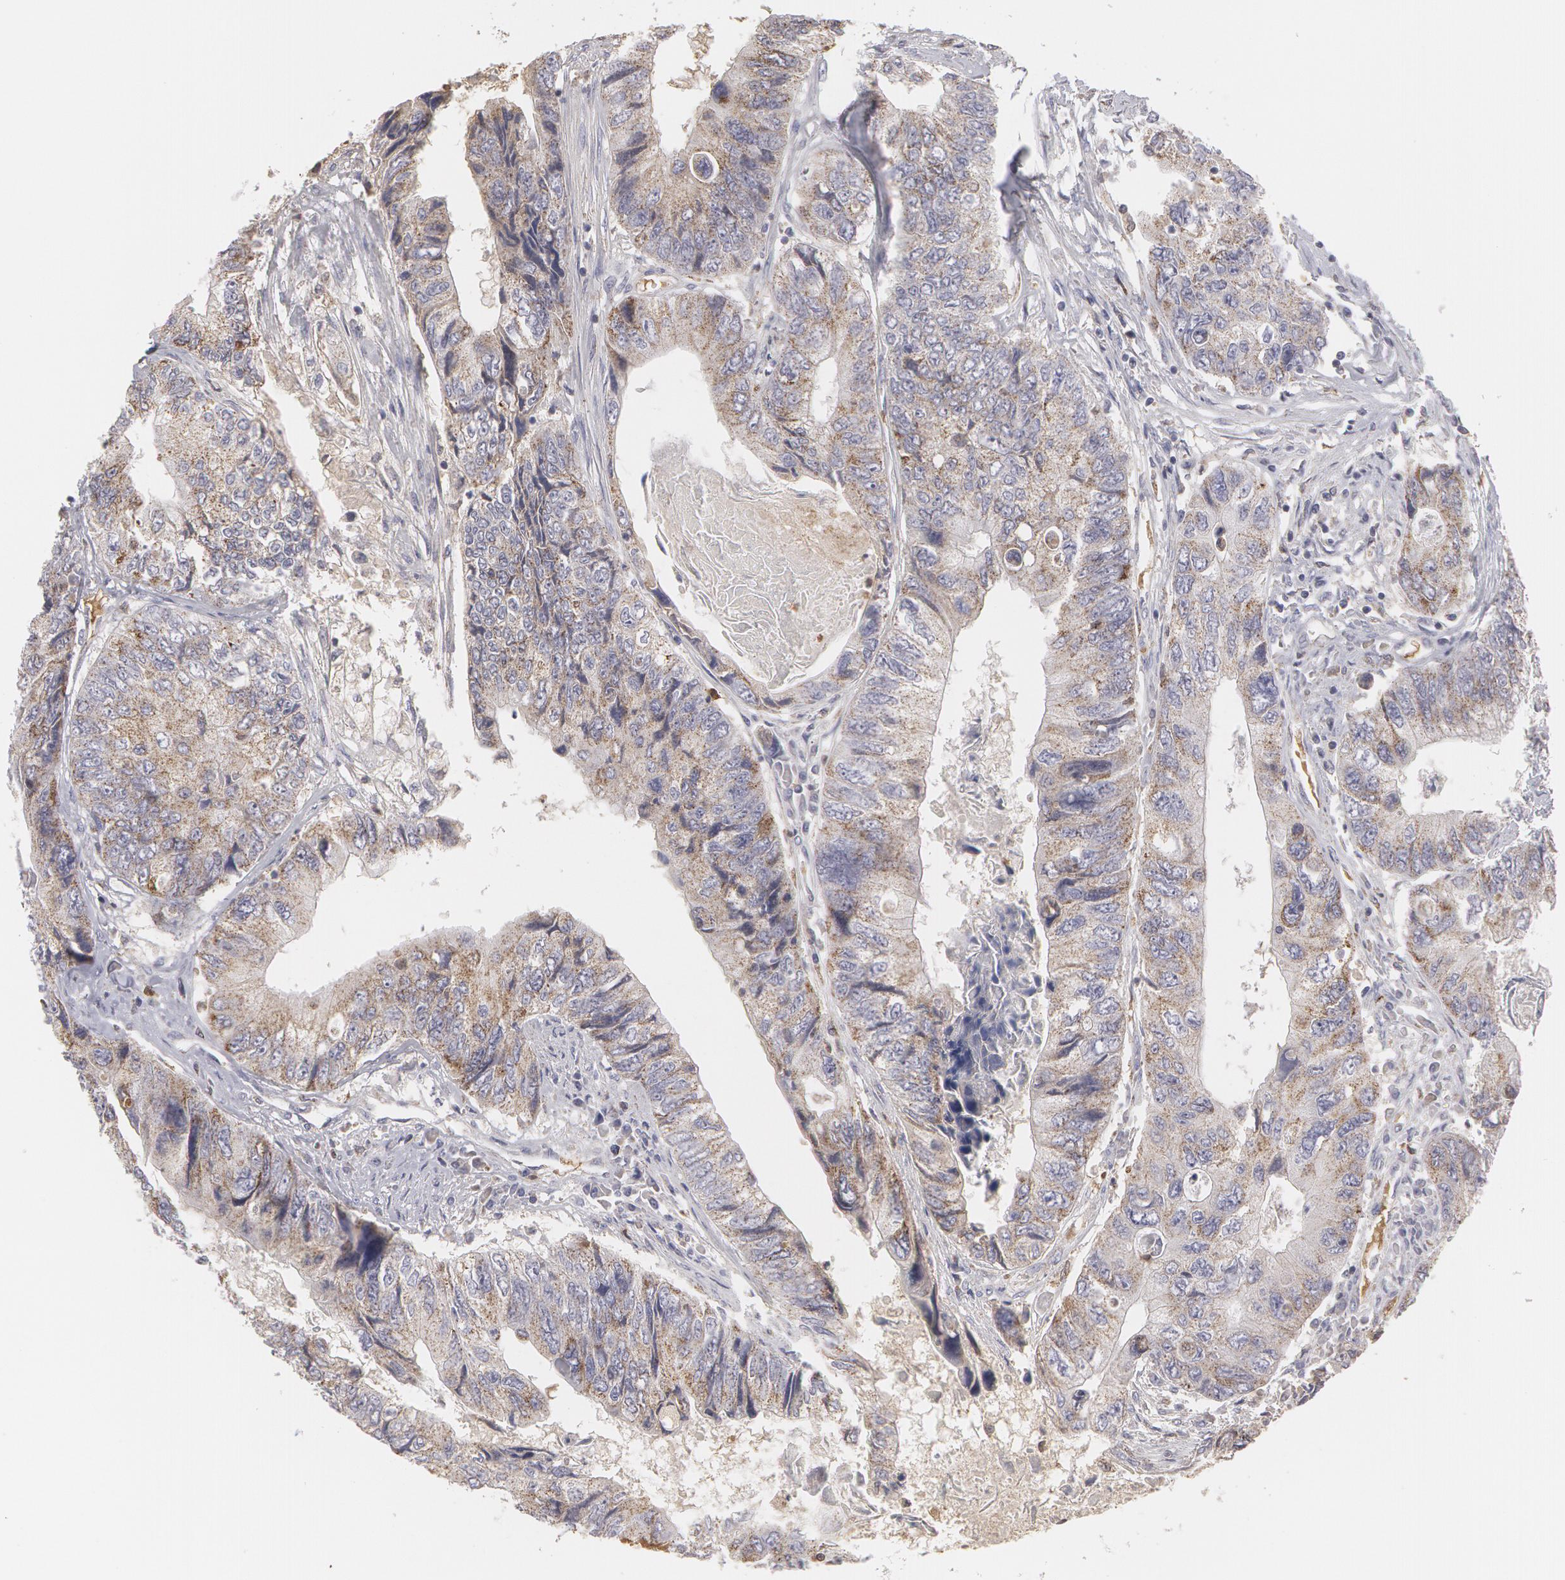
{"staining": {"intensity": "moderate", "quantity": ">75%", "location": "cytoplasmic/membranous"}, "tissue": "colorectal cancer", "cell_type": "Tumor cells", "image_type": "cancer", "snomed": [{"axis": "morphology", "description": "Adenocarcinoma, NOS"}, {"axis": "topography", "description": "Rectum"}], "caption": "The immunohistochemical stain labels moderate cytoplasmic/membranous expression in tumor cells of colorectal adenocarcinoma tissue.", "gene": "CAT", "patient": {"sex": "female", "age": 82}}